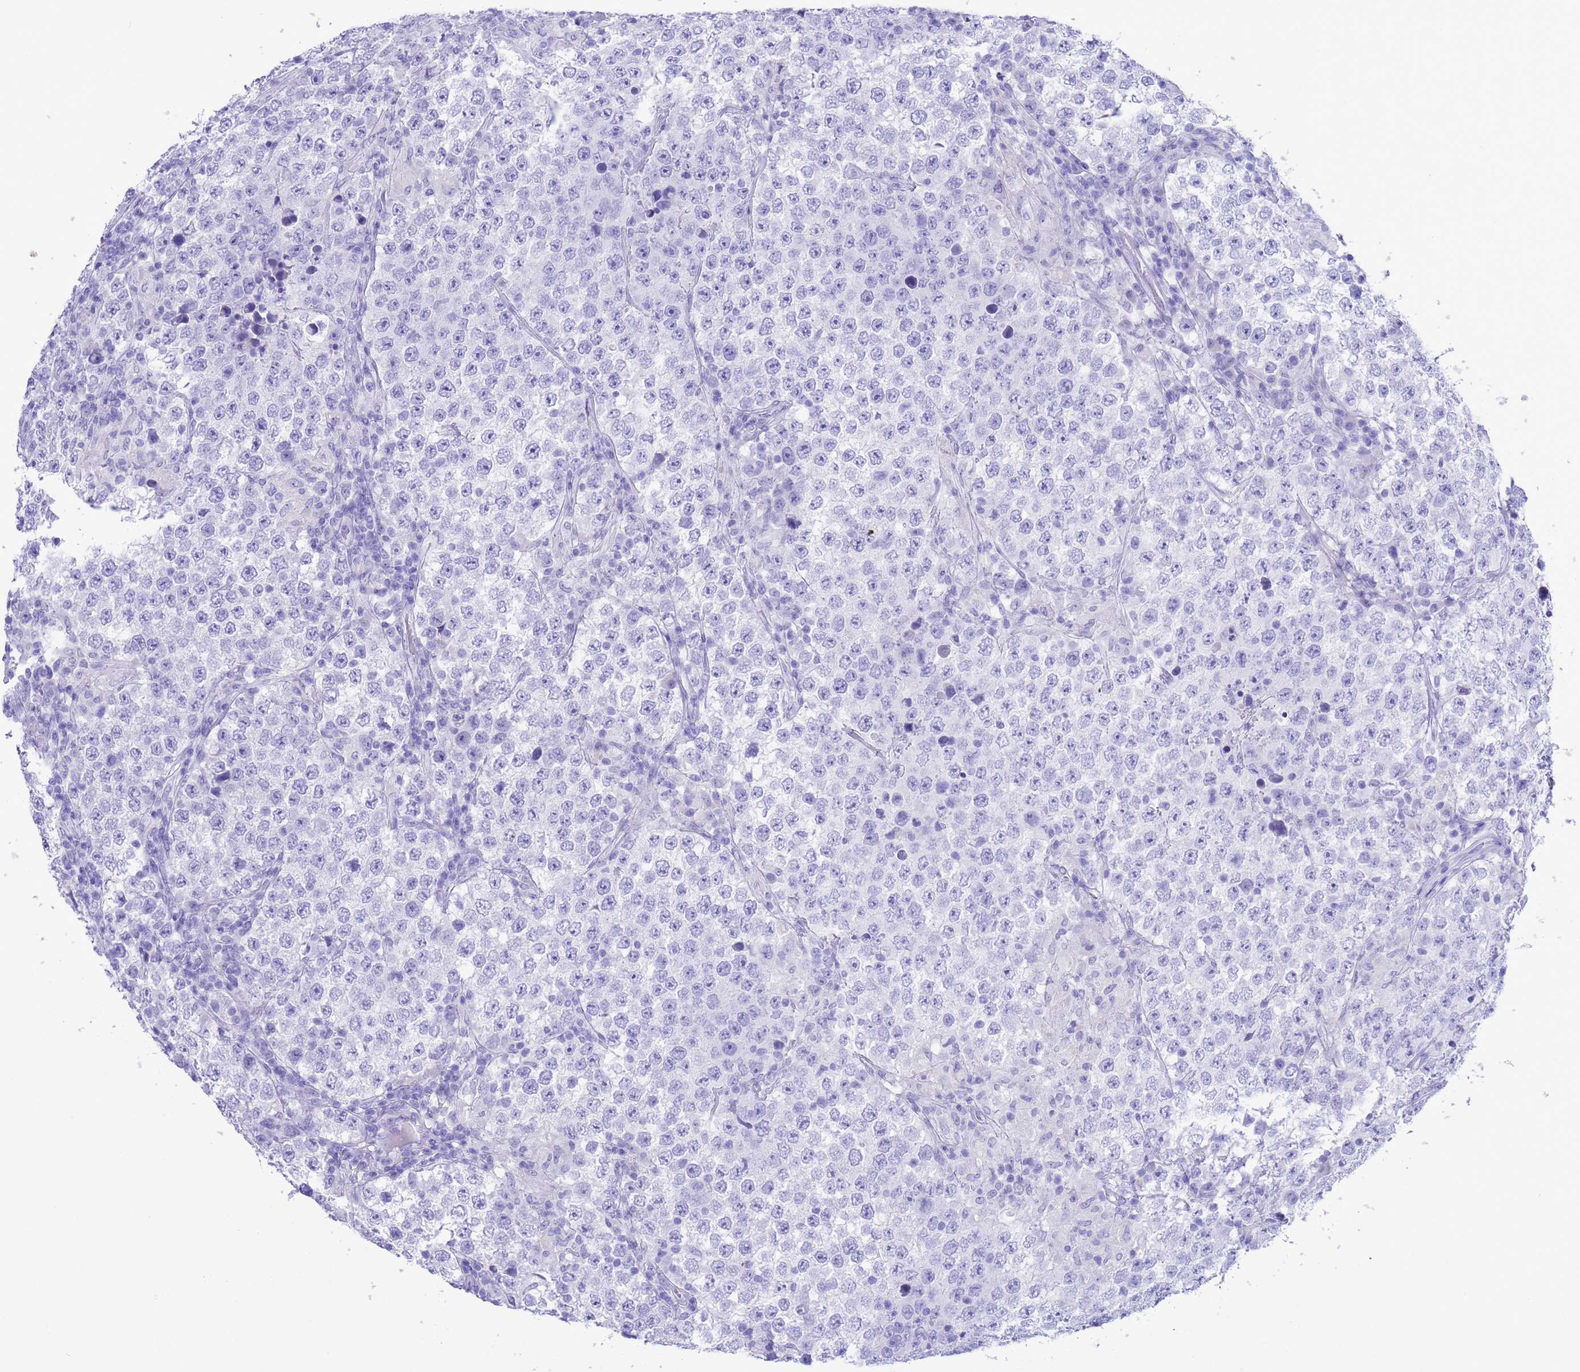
{"staining": {"intensity": "negative", "quantity": "none", "location": "none"}, "tissue": "testis cancer", "cell_type": "Tumor cells", "image_type": "cancer", "snomed": [{"axis": "morphology", "description": "Normal tissue, NOS"}, {"axis": "morphology", "description": "Urothelial carcinoma, High grade"}, {"axis": "morphology", "description": "Seminoma, NOS"}, {"axis": "morphology", "description": "Carcinoma, Embryonal, NOS"}, {"axis": "topography", "description": "Urinary bladder"}, {"axis": "topography", "description": "Testis"}], "caption": "A photomicrograph of human seminoma (testis) is negative for staining in tumor cells.", "gene": "GSTM1", "patient": {"sex": "male", "age": 41}}